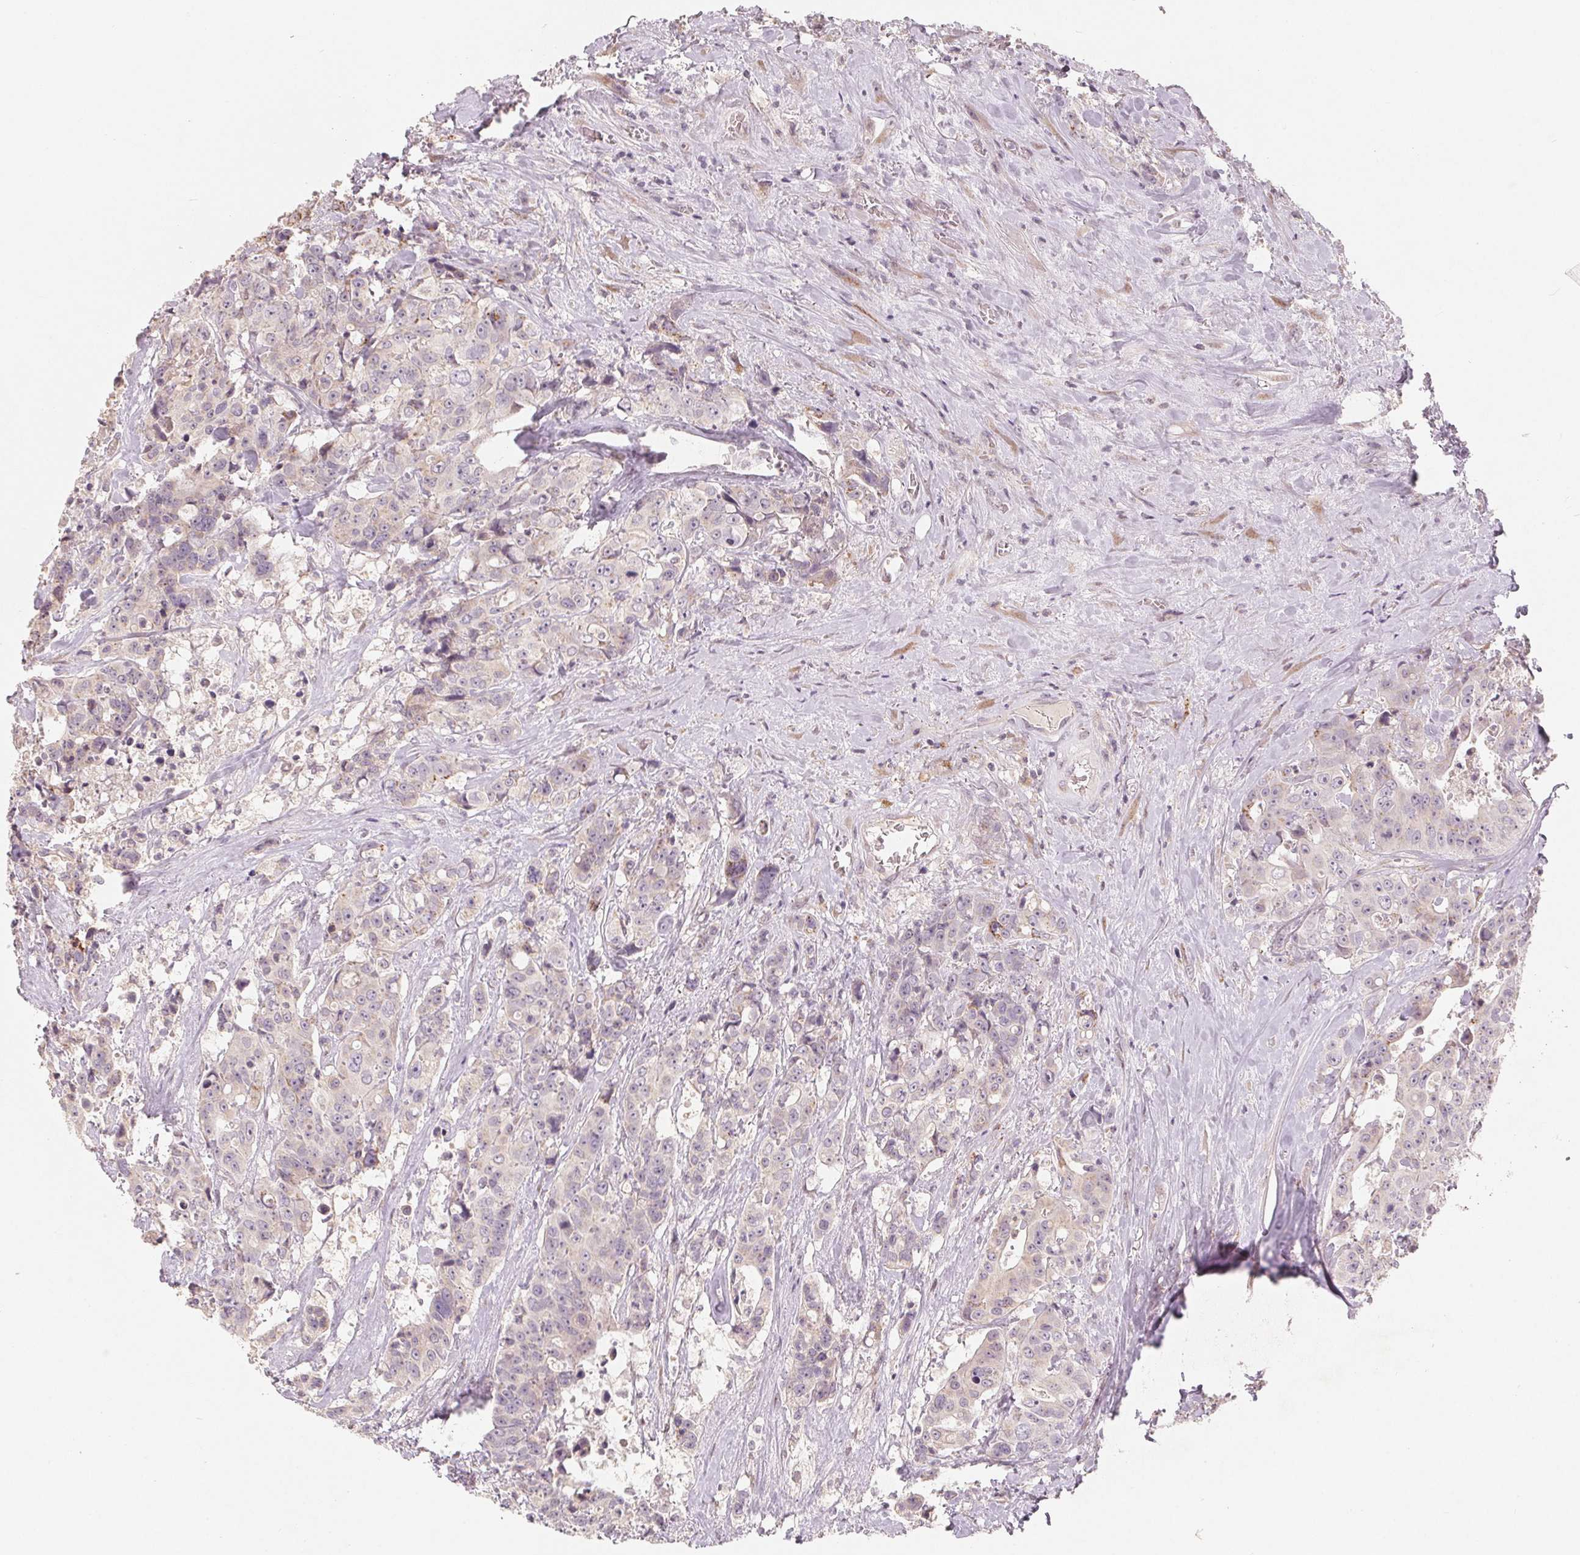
{"staining": {"intensity": "negative", "quantity": "none", "location": "none"}, "tissue": "colorectal cancer", "cell_type": "Tumor cells", "image_type": "cancer", "snomed": [{"axis": "morphology", "description": "Adenocarcinoma, NOS"}, {"axis": "topography", "description": "Rectum"}], "caption": "Immunohistochemical staining of adenocarcinoma (colorectal) displays no significant expression in tumor cells.", "gene": "TMSB15B", "patient": {"sex": "female", "age": 62}}